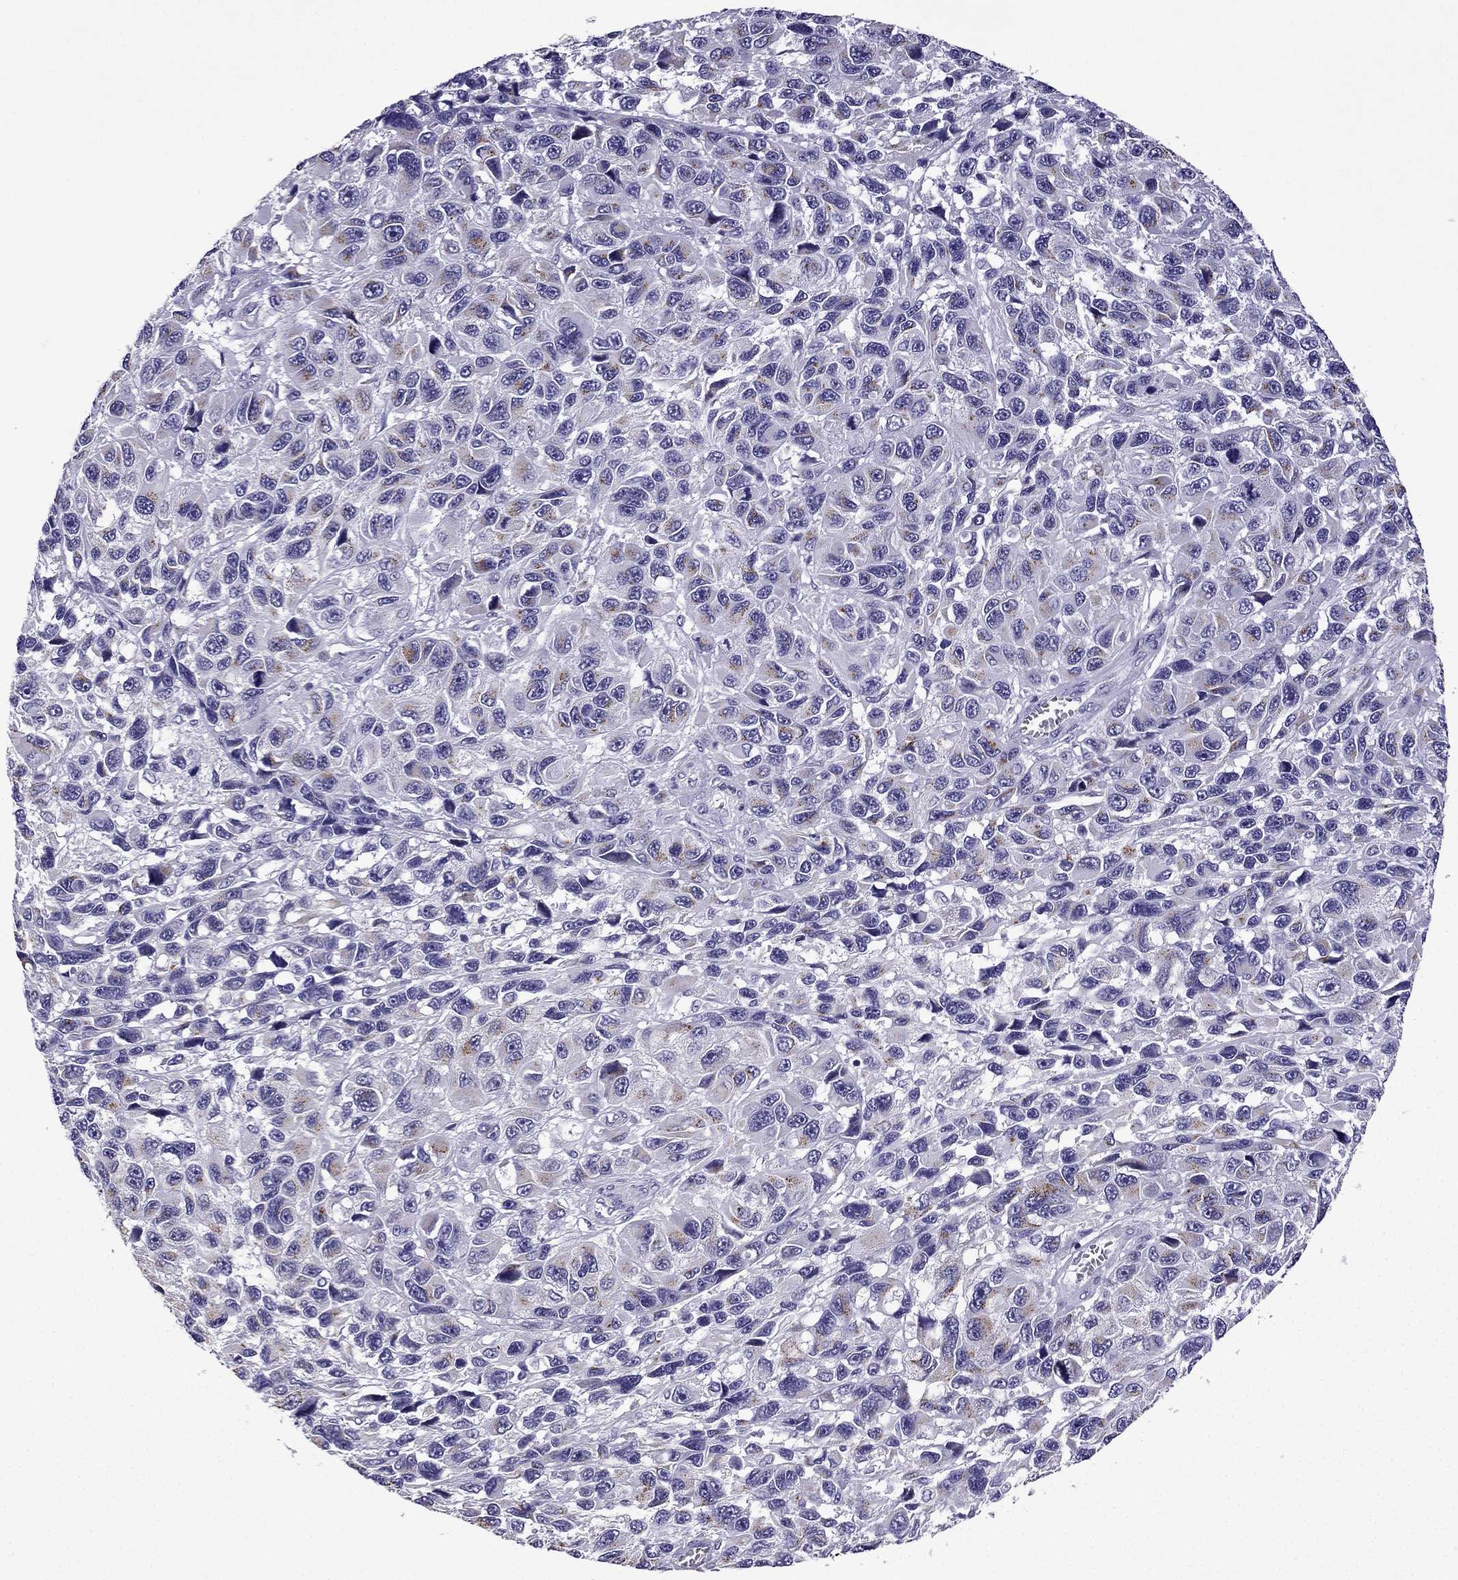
{"staining": {"intensity": "moderate", "quantity": "<25%", "location": "cytoplasmic/membranous"}, "tissue": "melanoma", "cell_type": "Tumor cells", "image_type": "cancer", "snomed": [{"axis": "morphology", "description": "Malignant melanoma, NOS"}, {"axis": "topography", "description": "Skin"}], "caption": "Brown immunohistochemical staining in human malignant melanoma exhibits moderate cytoplasmic/membranous staining in approximately <25% of tumor cells.", "gene": "TTN", "patient": {"sex": "male", "age": 53}}